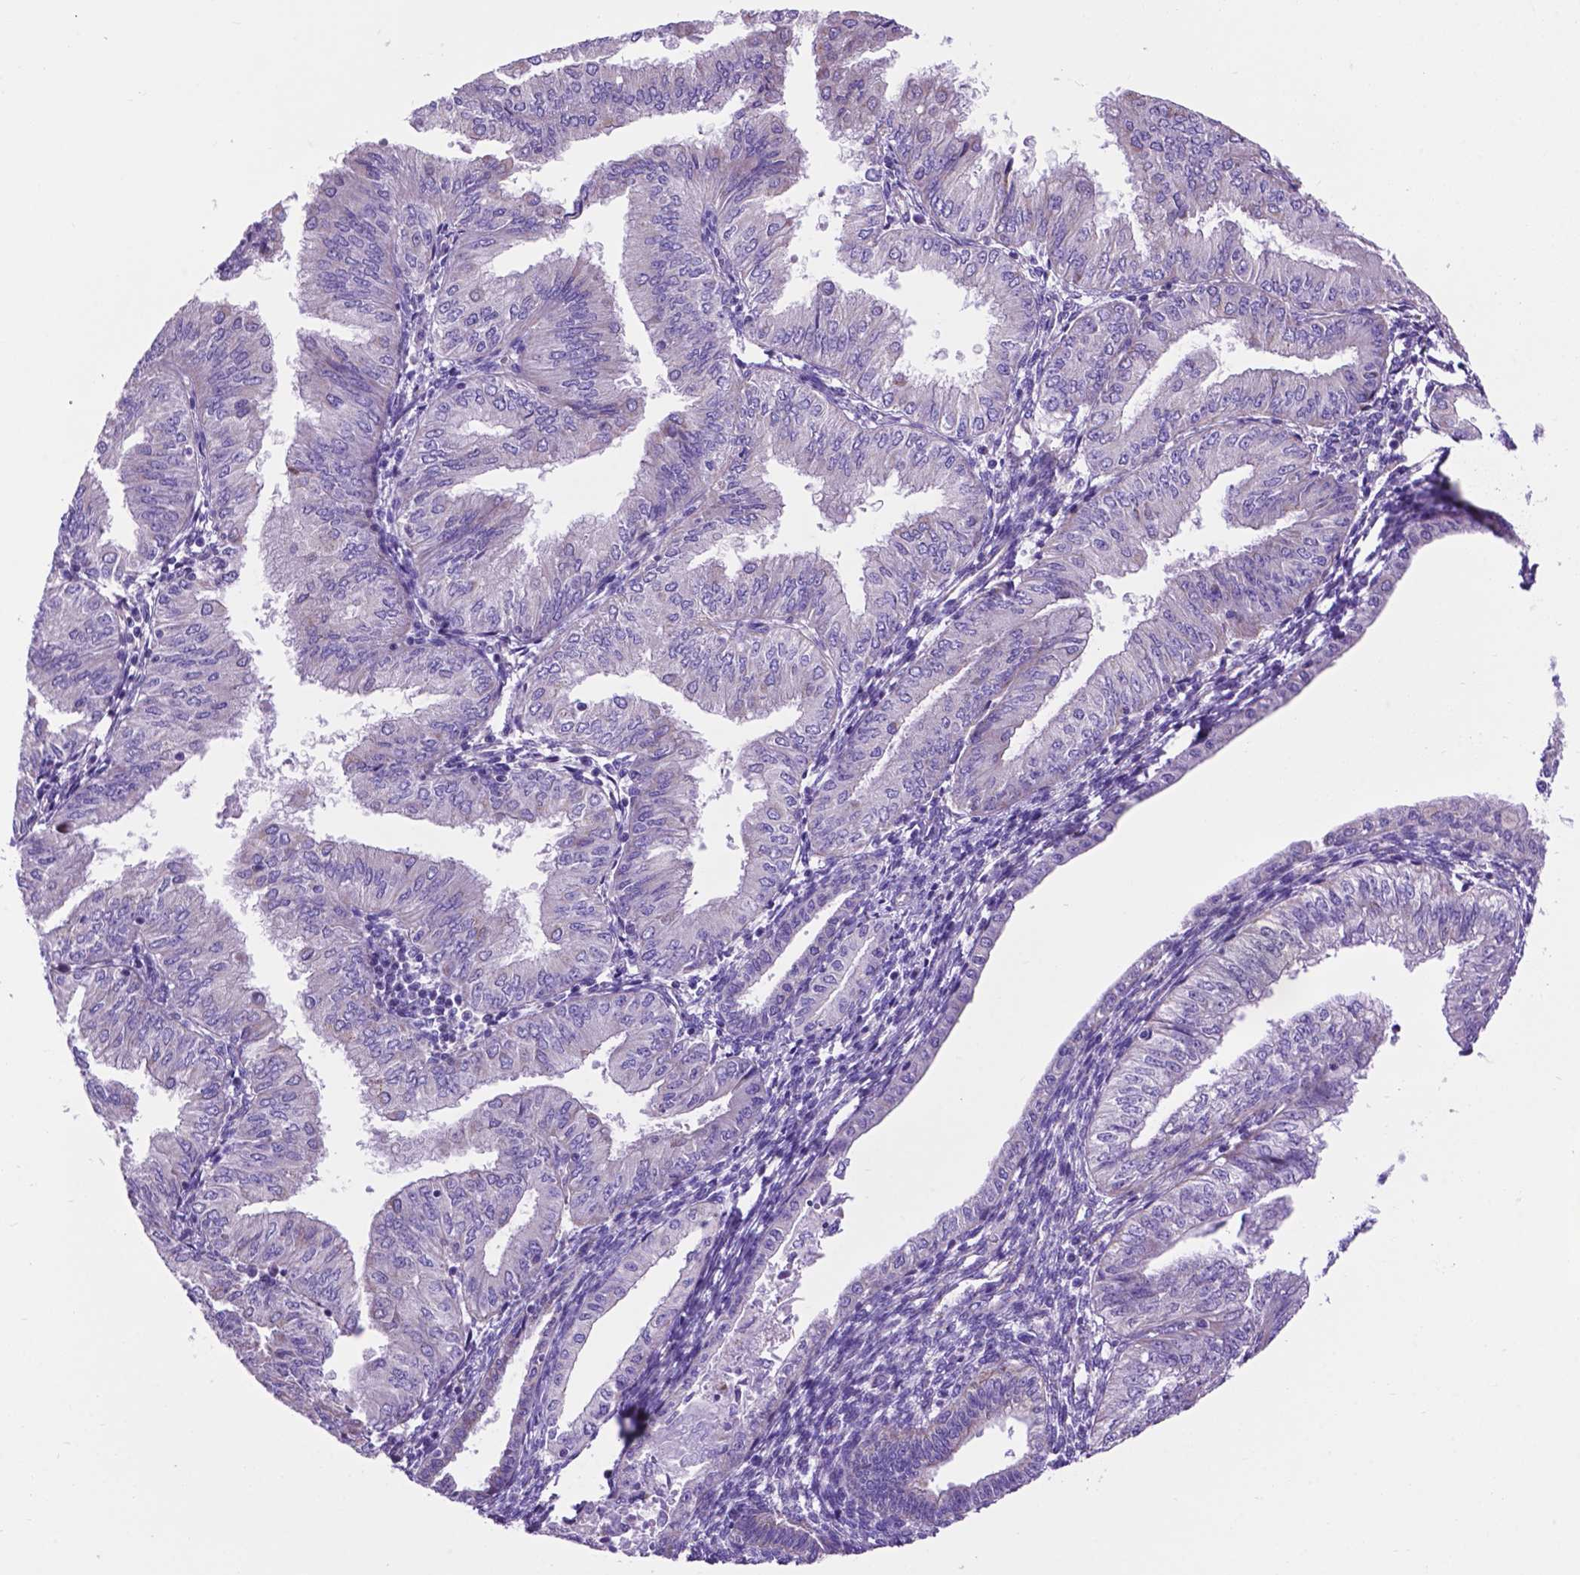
{"staining": {"intensity": "negative", "quantity": "none", "location": "none"}, "tissue": "endometrial cancer", "cell_type": "Tumor cells", "image_type": "cancer", "snomed": [{"axis": "morphology", "description": "Adenocarcinoma, NOS"}, {"axis": "topography", "description": "Endometrium"}], "caption": "Tumor cells are negative for protein expression in human adenocarcinoma (endometrial).", "gene": "TMEM121B", "patient": {"sex": "female", "age": 53}}